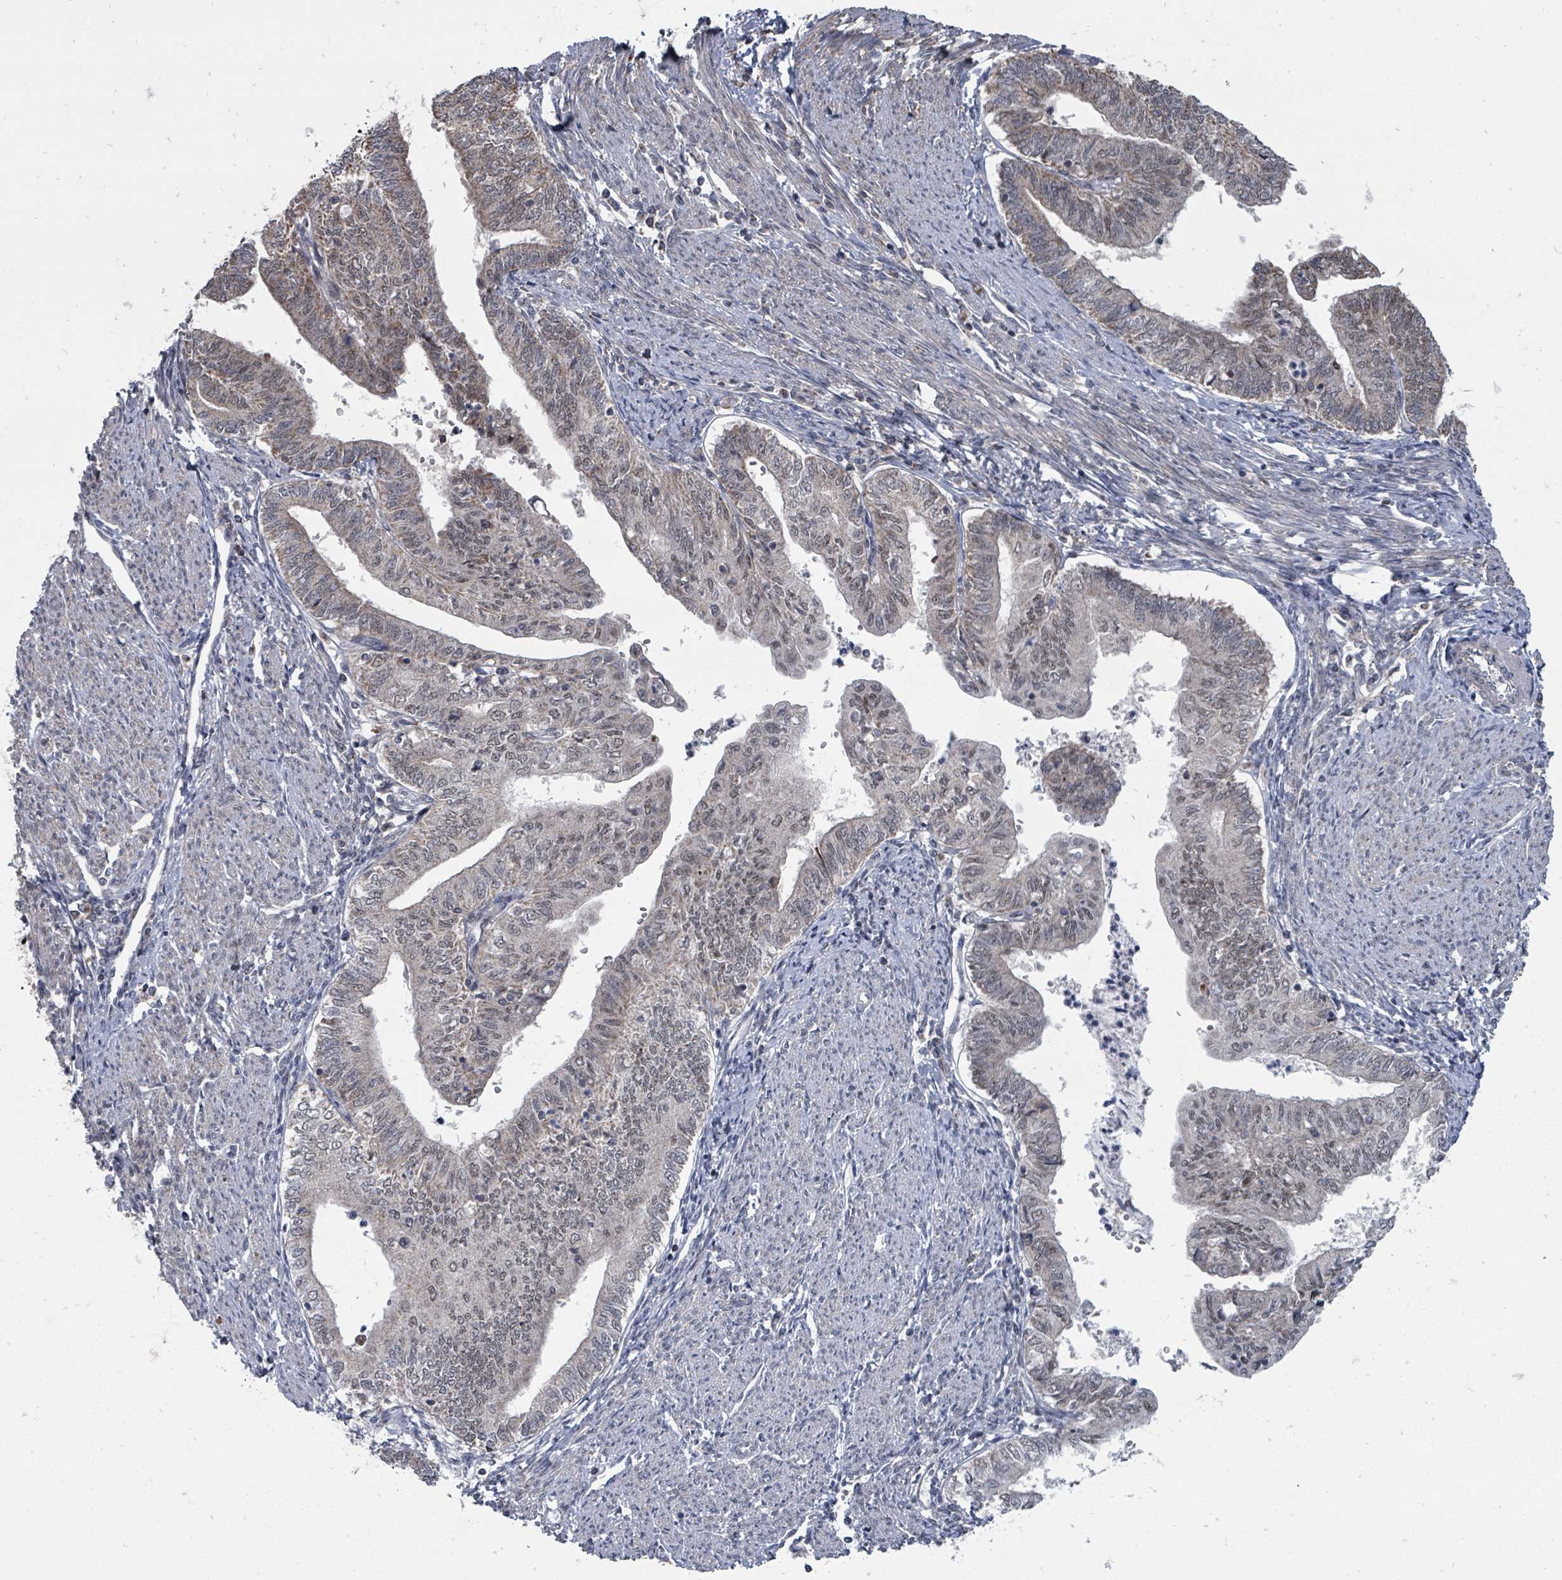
{"staining": {"intensity": "weak", "quantity": "25%-75%", "location": "nuclear"}, "tissue": "endometrial cancer", "cell_type": "Tumor cells", "image_type": "cancer", "snomed": [{"axis": "morphology", "description": "Adenocarcinoma, NOS"}, {"axis": "topography", "description": "Endometrium"}], "caption": "Protein analysis of endometrial cancer (adenocarcinoma) tissue shows weak nuclear staining in about 25%-75% of tumor cells.", "gene": "MAGOHB", "patient": {"sex": "female", "age": 66}}